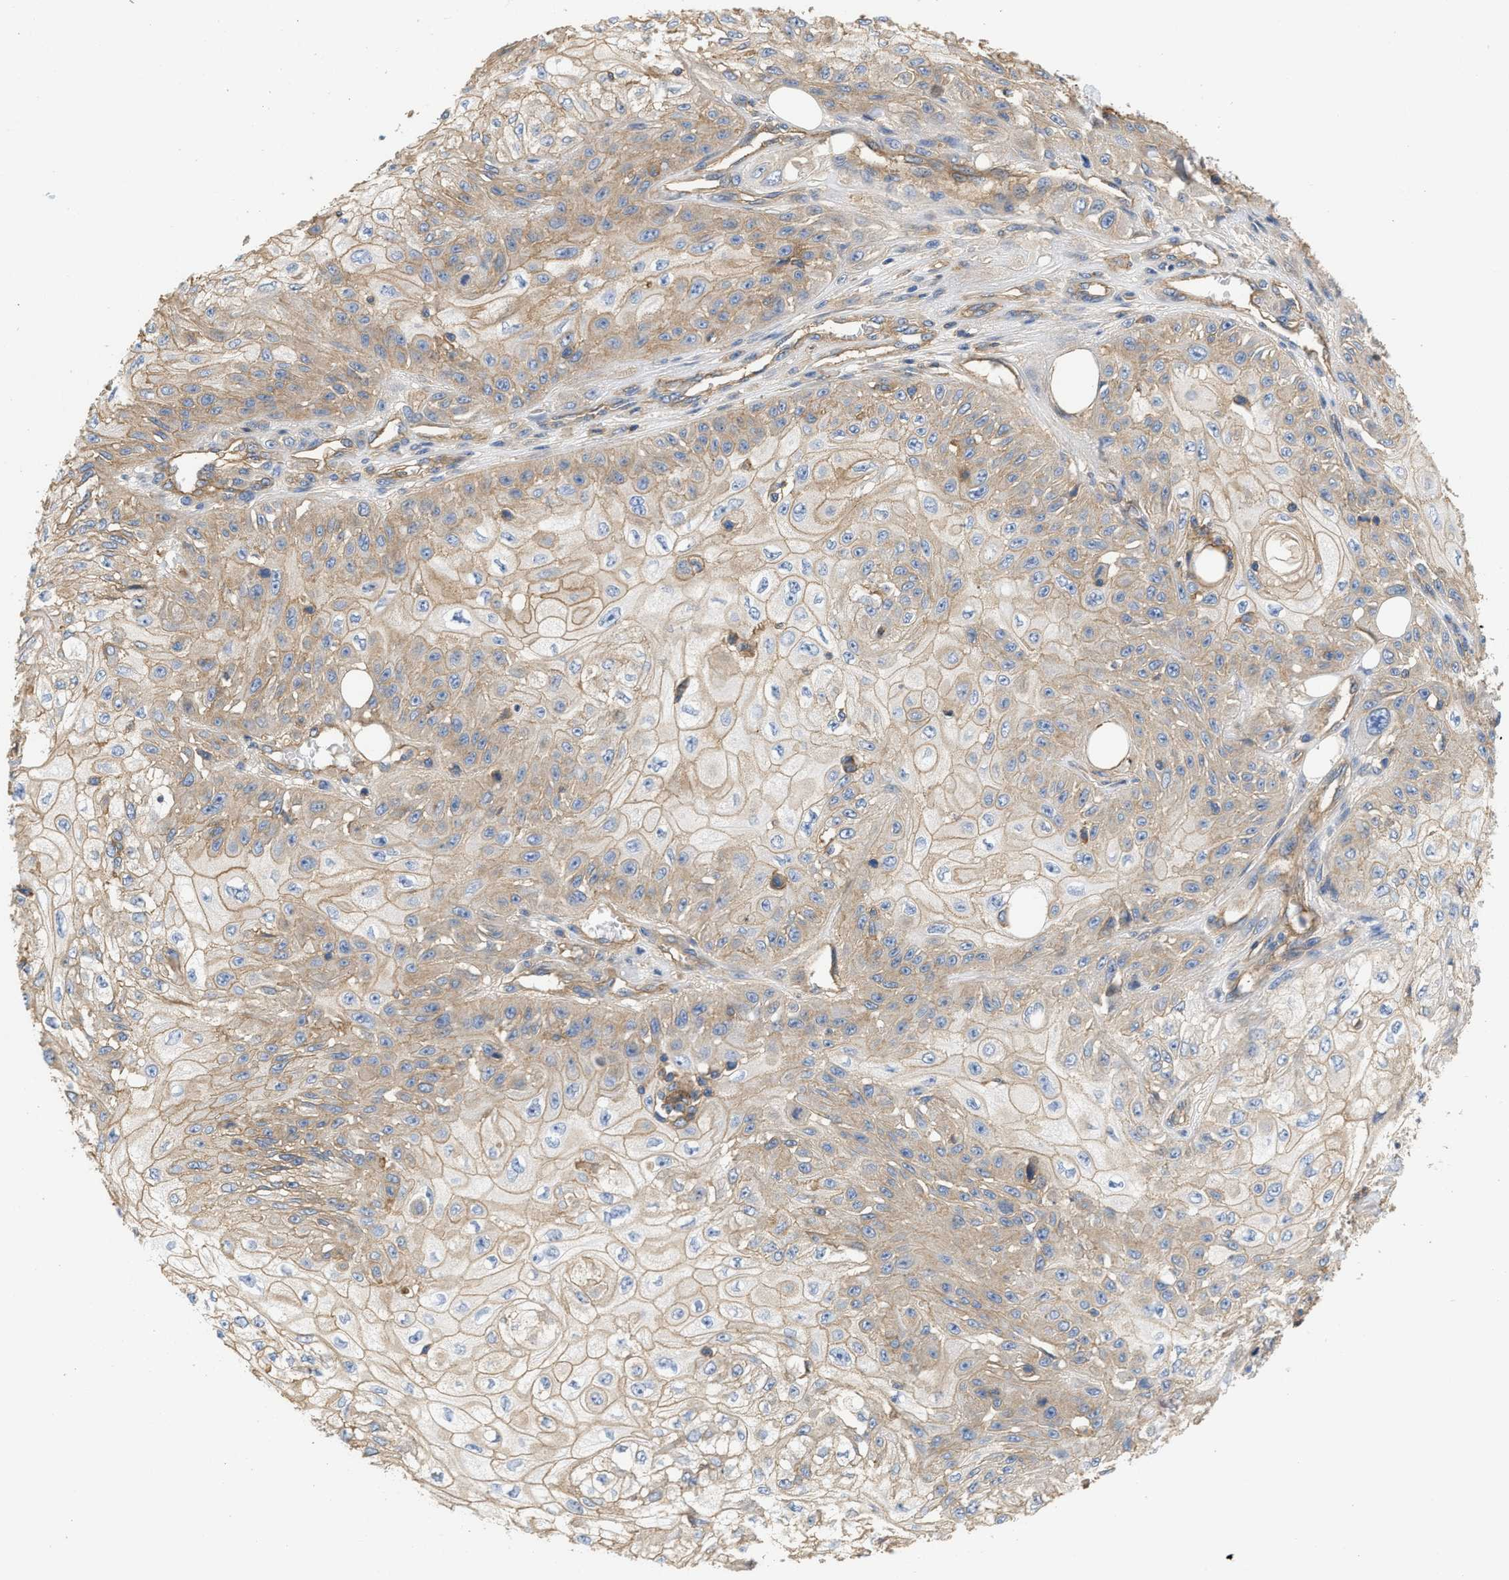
{"staining": {"intensity": "weak", "quantity": "25%-75%", "location": "cytoplasmic/membranous"}, "tissue": "skin cancer", "cell_type": "Tumor cells", "image_type": "cancer", "snomed": [{"axis": "morphology", "description": "Squamous cell carcinoma, NOS"}, {"axis": "morphology", "description": "Squamous cell carcinoma, metastatic, NOS"}, {"axis": "topography", "description": "Skin"}, {"axis": "topography", "description": "Lymph node"}], "caption": "Squamous cell carcinoma (skin) stained with a protein marker shows weak staining in tumor cells.", "gene": "GNB4", "patient": {"sex": "male", "age": 75}}